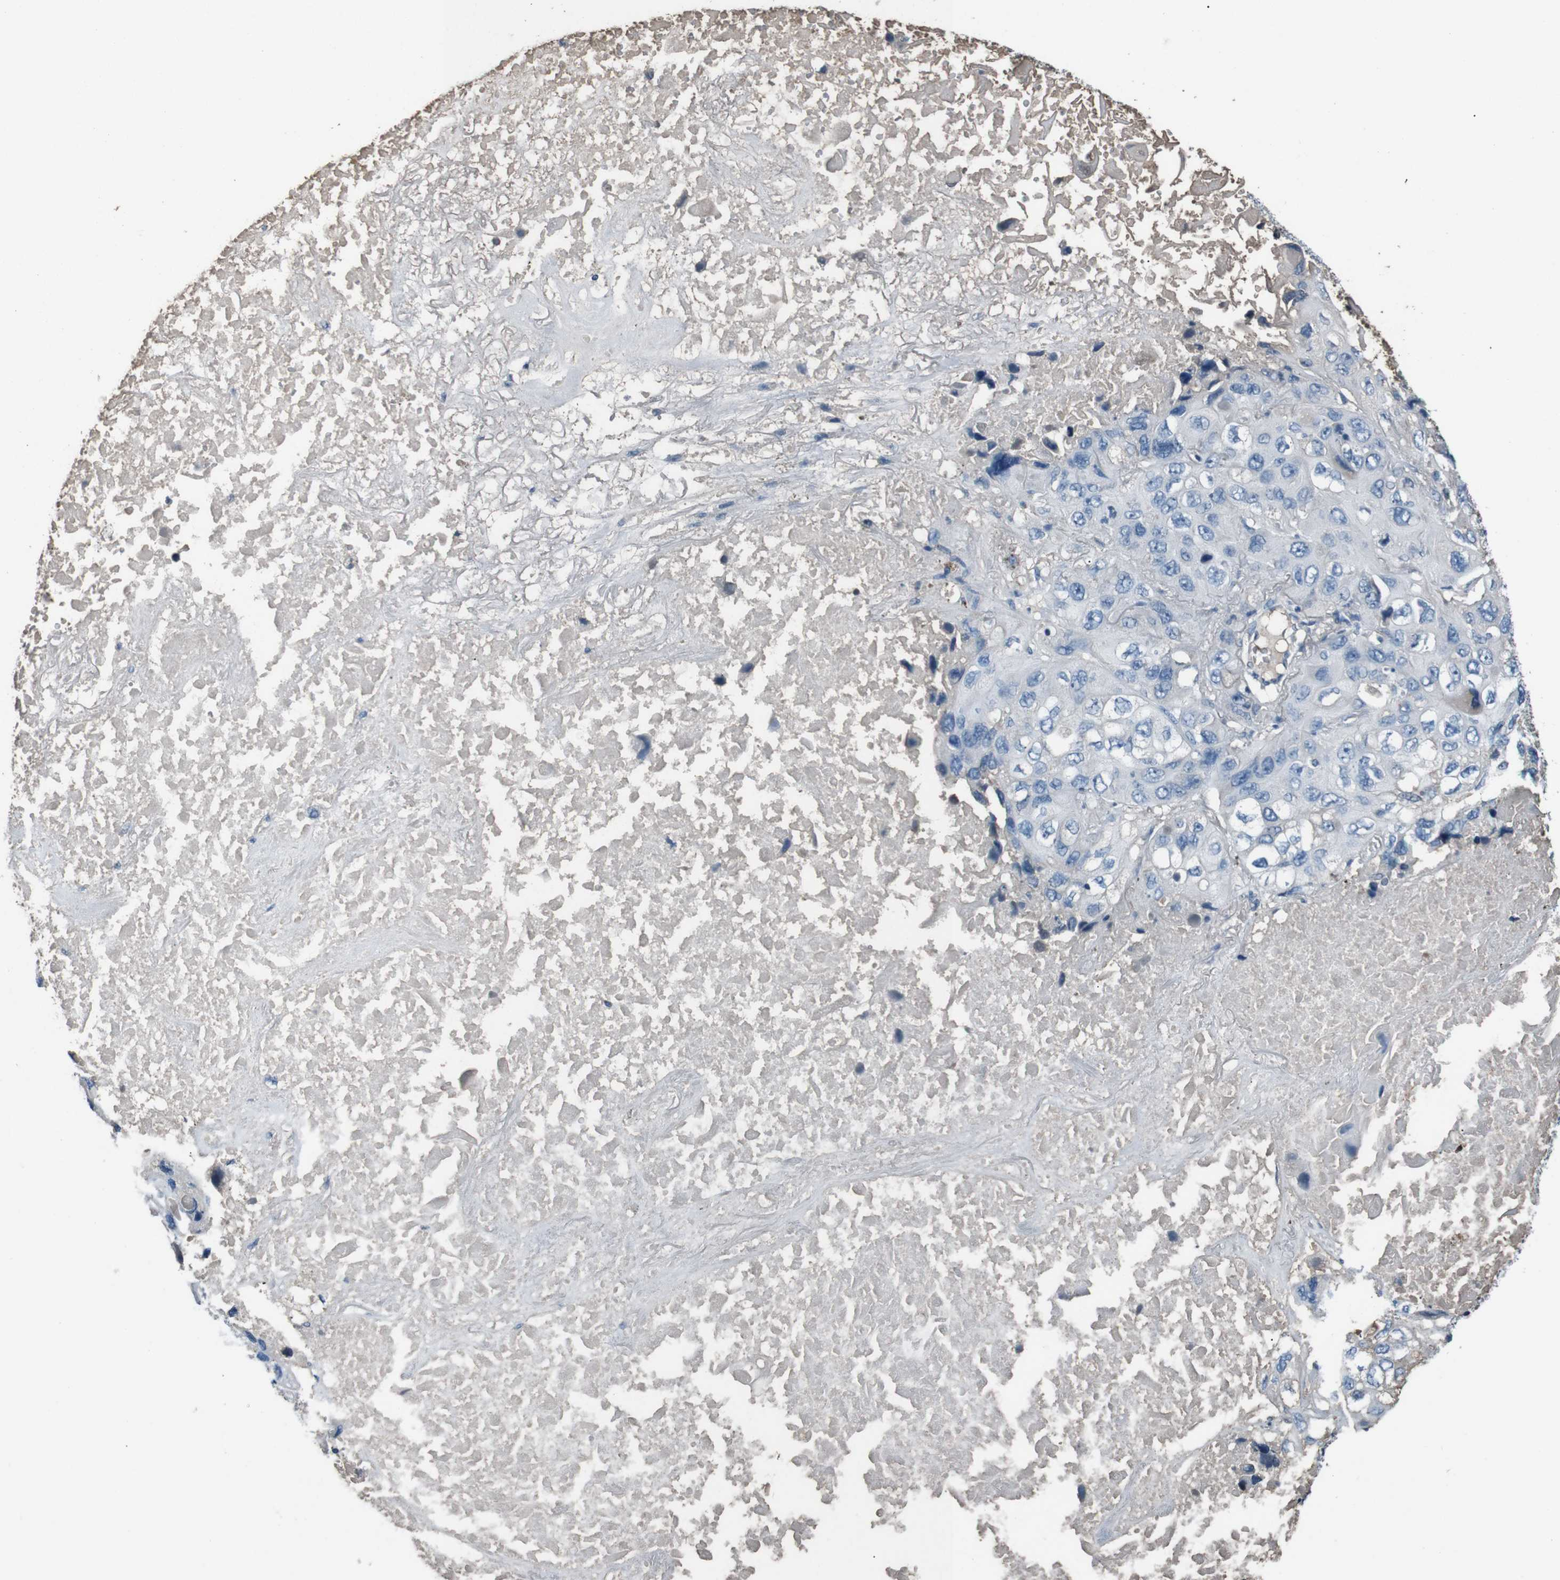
{"staining": {"intensity": "negative", "quantity": "none", "location": "none"}, "tissue": "lung cancer", "cell_type": "Tumor cells", "image_type": "cancer", "snomed": [{"axis": "morphology", "description": "Squamous cell carcinoma, NOS"}, {"axis": "topography", "description": "Lung"}], "caption": "This is an immunohistochemistry (IHC) image of human lung squamous cell carcinoma. There is no positivity in tumor cells.", "gene": "LEP", "patient": {"sex": "female", "age": 73}}